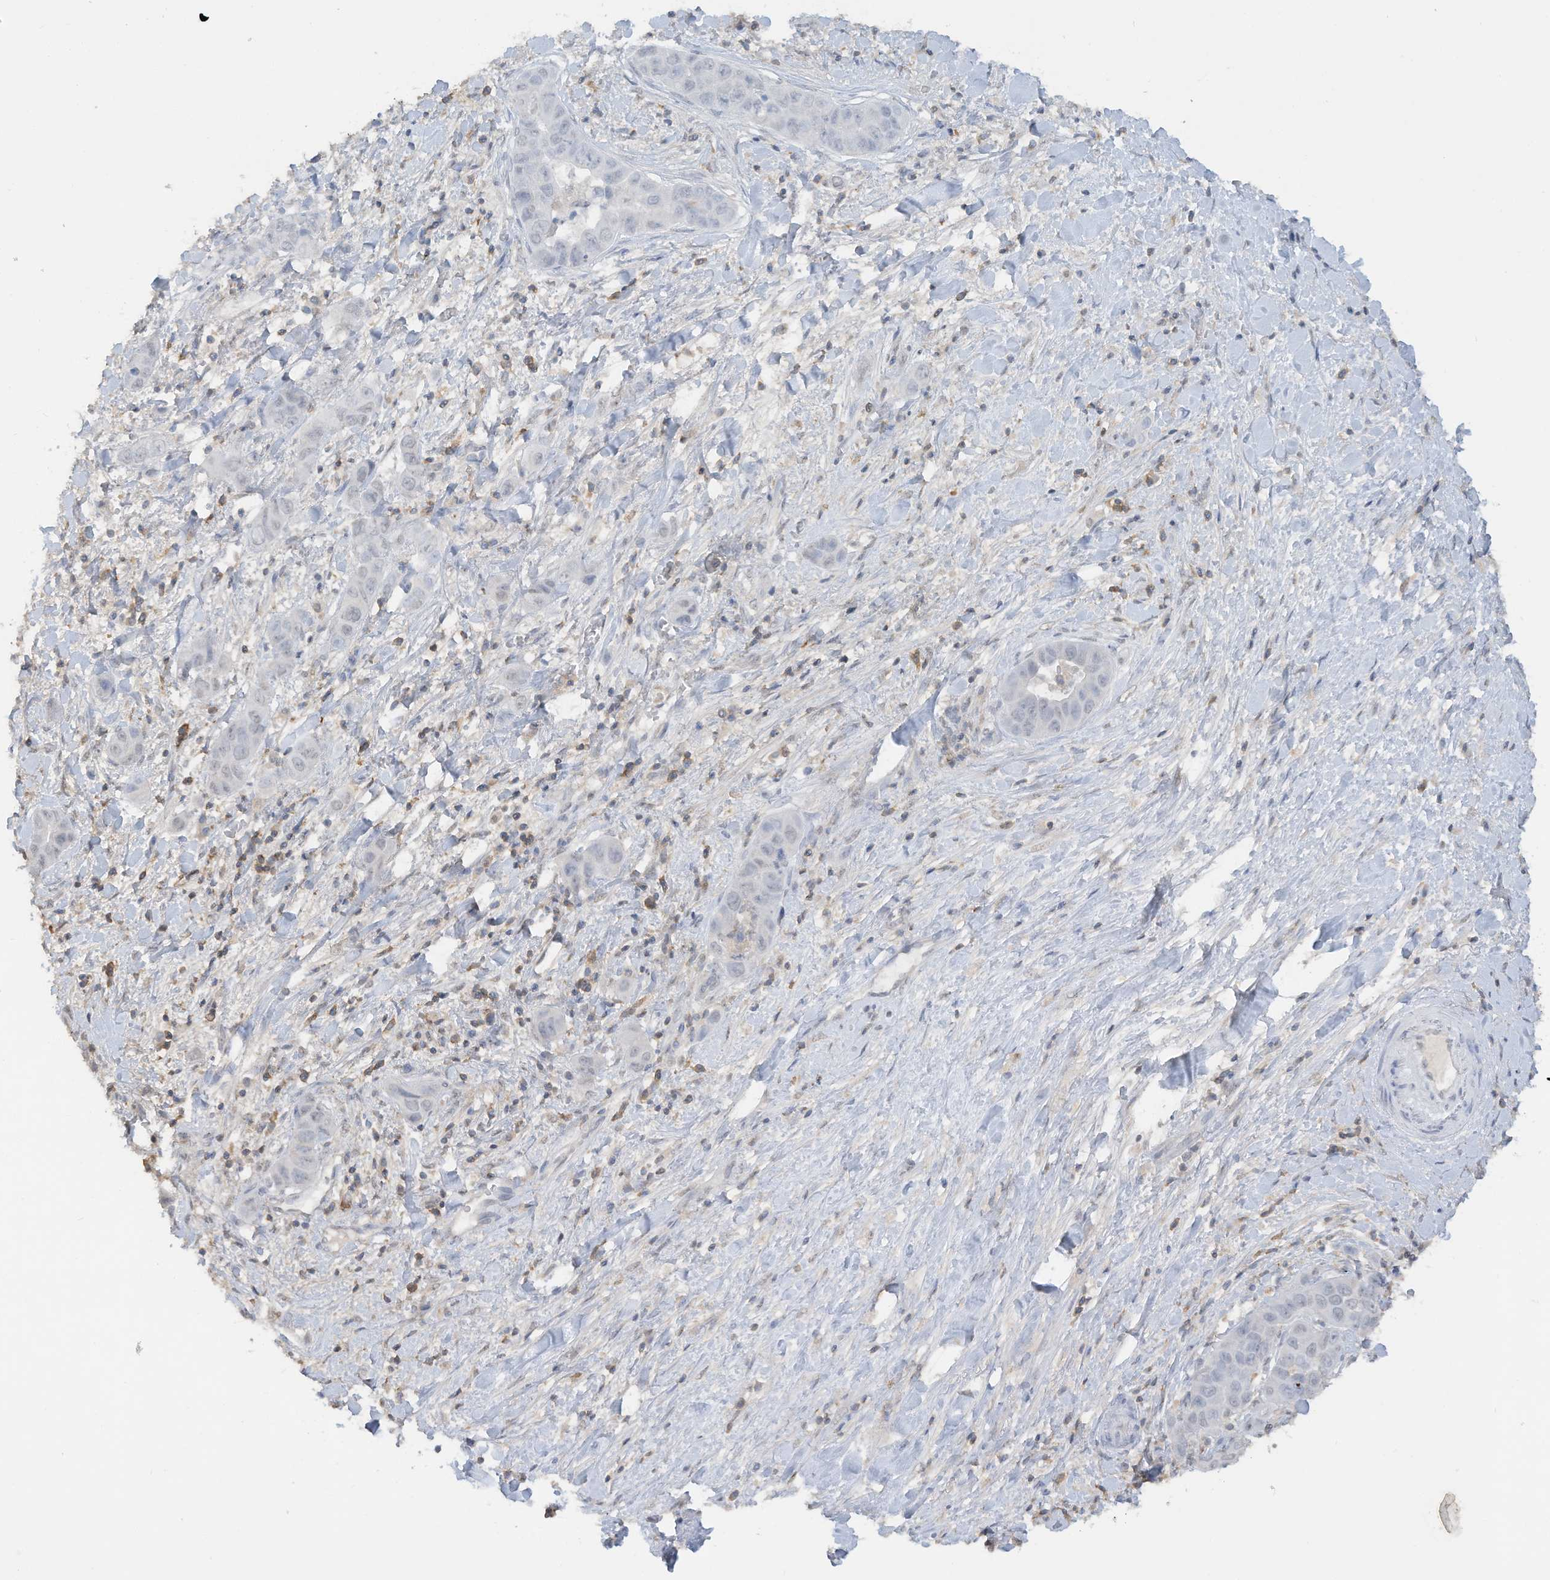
{"staining": {"intensity": "negative", "quantity": "none", "location": "none"}, "tissue": "liver cancer", "cell_type": "Tumor cells", "image_type": "cancer", "snomed": [{"axis": "morphology", "description": "Cholangiocarcinoma"}, {"axis": "topography", "description": "Liver"}], "caption": "Tumor cells are negative for brown protein staining in liver cholangiocarcinoma.", "gene": "HAS3", "patient": {"sex": "female", "age": 52}}